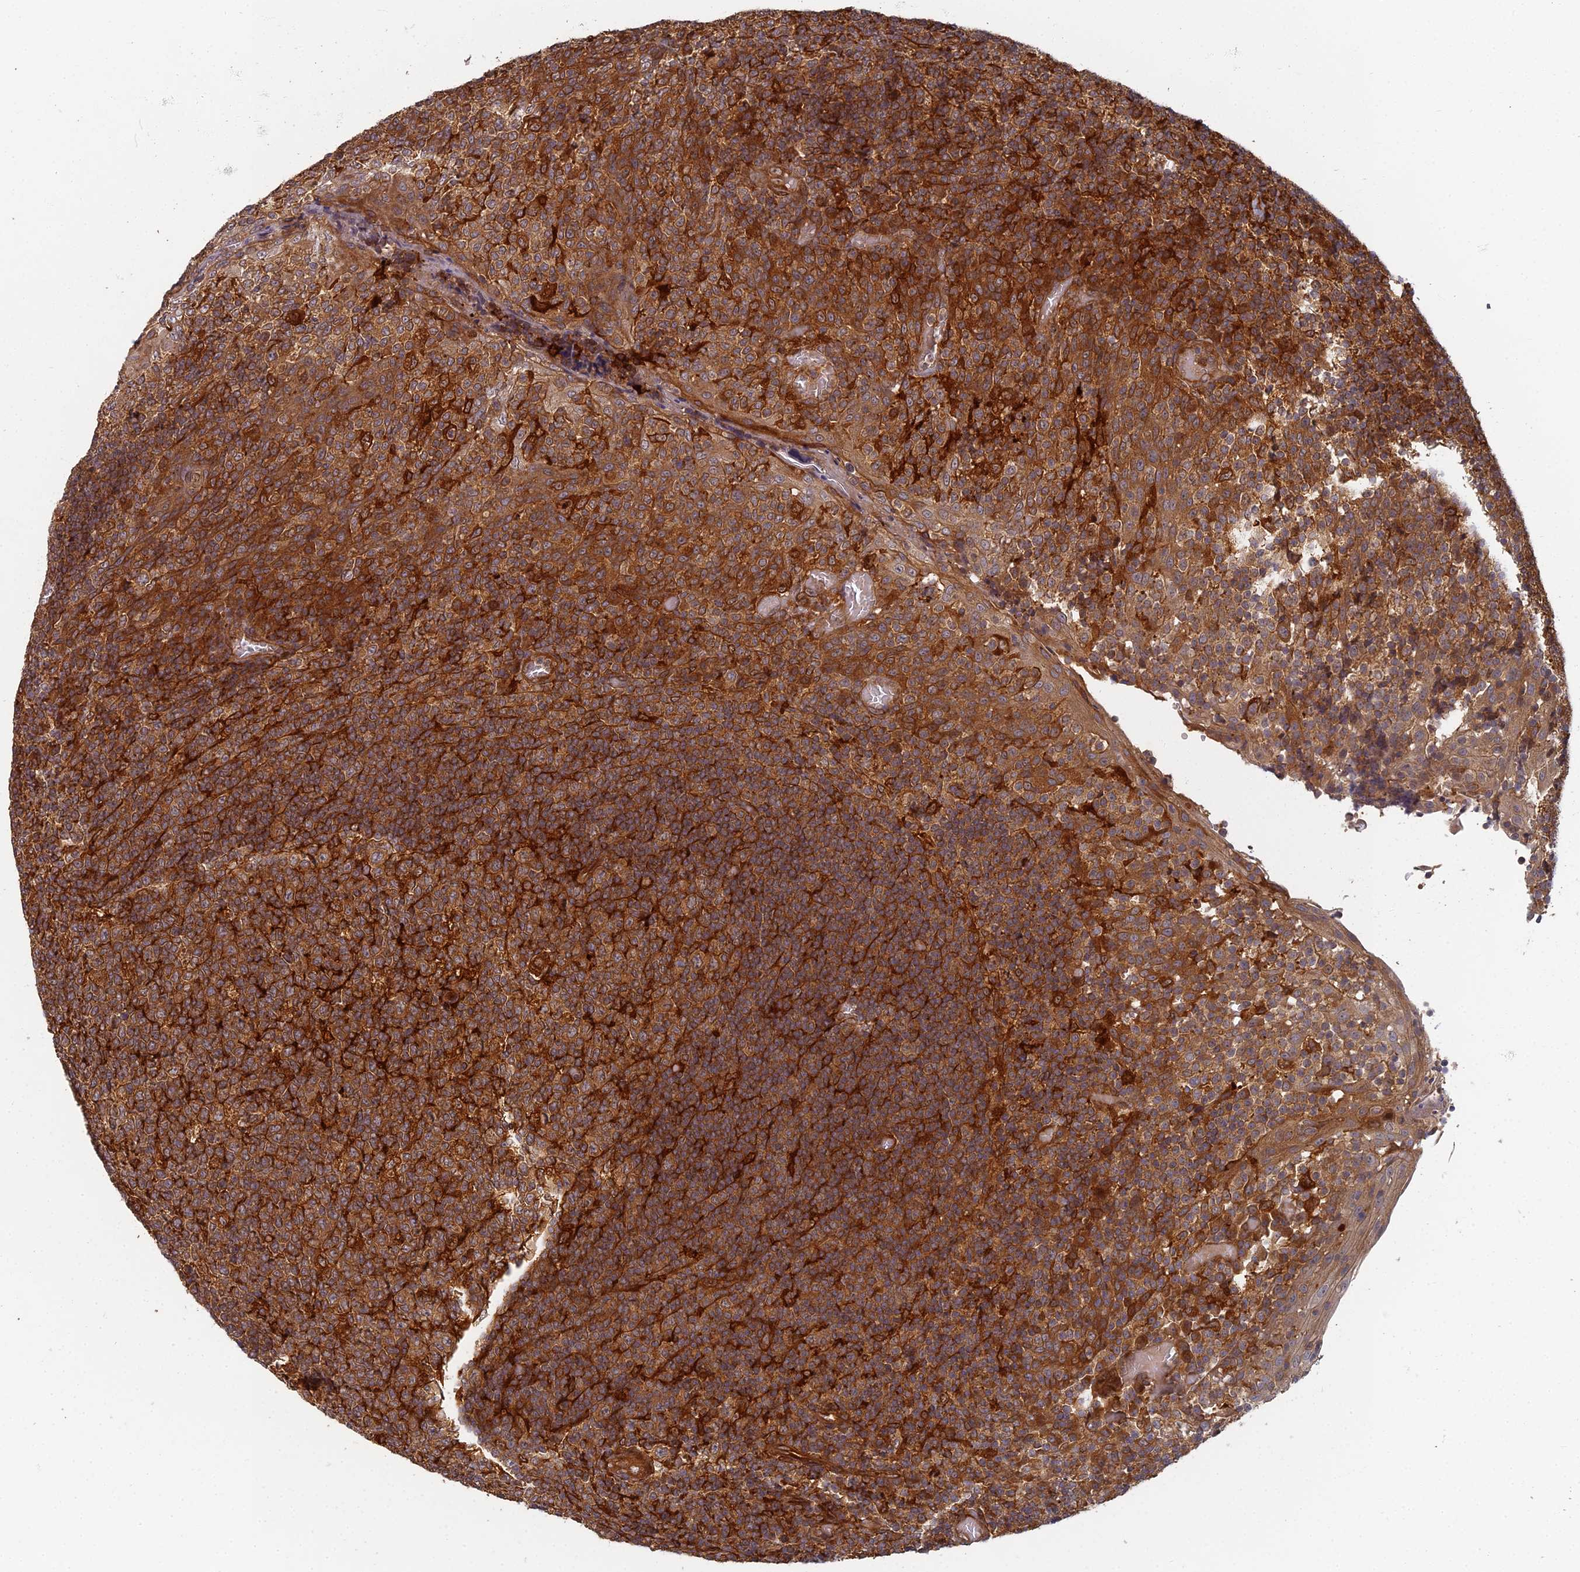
{"staining": {"intensity": "strong", "quantity": ">75%", "location": "cytoplasmic/membranous"}, "tissue": "tonsil", "cell_type": "Germinal center cells", "image_type": "normal", "snomed": [{"axis": "morphology", "description": "Normal tissue, NOS"}, {"axis": "topography", "description": "Tonsil"}], "caption": "Benign tonsil was stained to show a protein in brown. There is high levels of strong cytoplasmic/membranous staining in approximately >75% of germinal center cells. The staining was performed using DAB to visualize the protein expression in brown, while the nuclei were stained in blue with hematoxylin (Magnification: 20x).", "gene": "INO80D", "patient": {"sex": "female", "age": 19}}